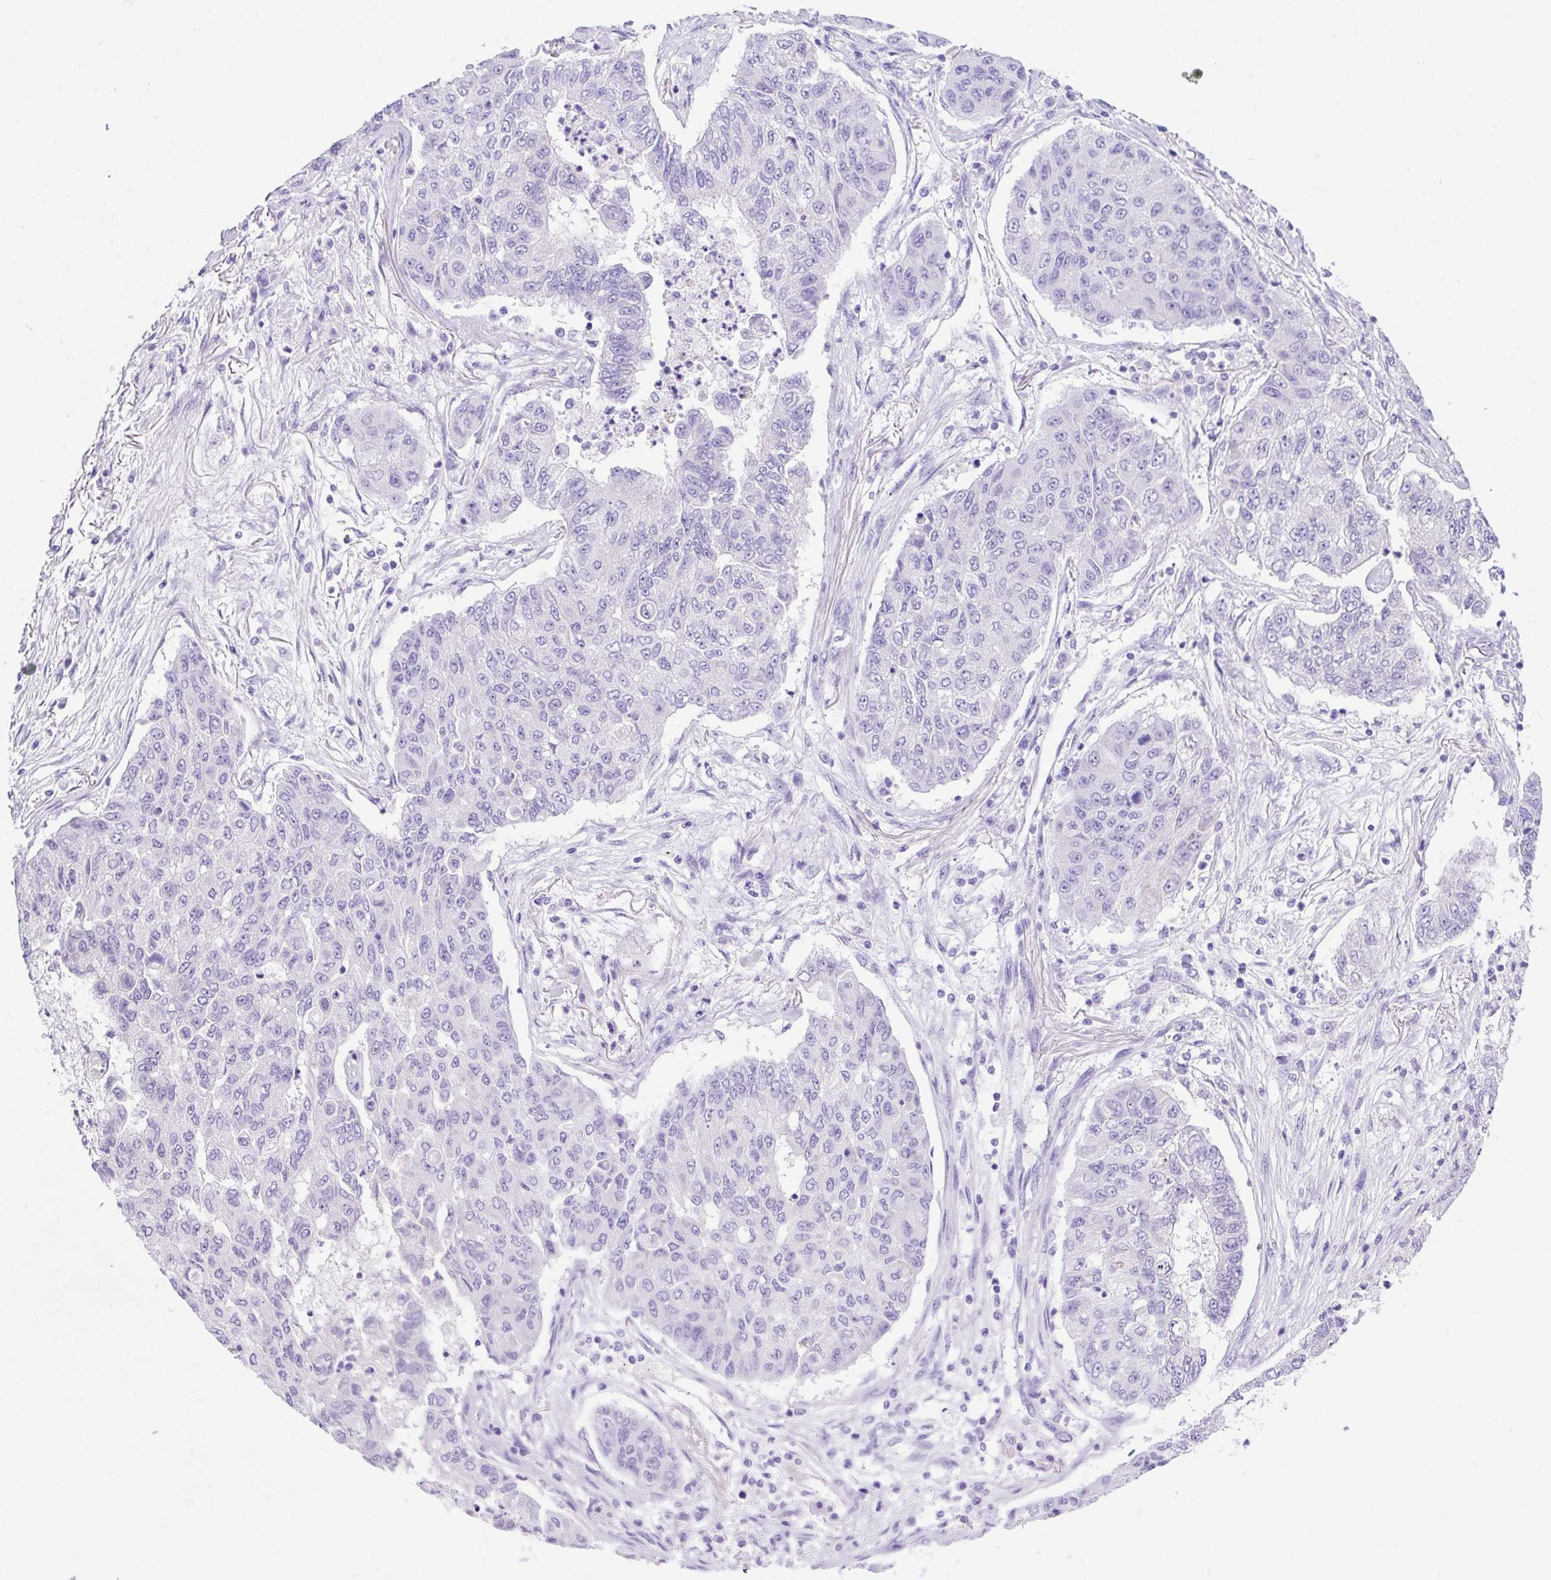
{"staining": {"intensity": "negative", "quantity": "none", "location": "none"}, "tissue": "lung cancer", "cell_type": "Tumor cells", "image_type": "cancer", "snomed": [{"axis": "morphology", "description": "Squamous cell carcinoma, NOS"}, {"axis": "topography", "description": "Lung"}], "caption": "A histopathology image of human squamous cell carcinoma (lung) is negative for staining in tumor cells. Nuclei are stained in blue.", "gene": "KRT12", "patient": {"sex": "male", "age": 74}}